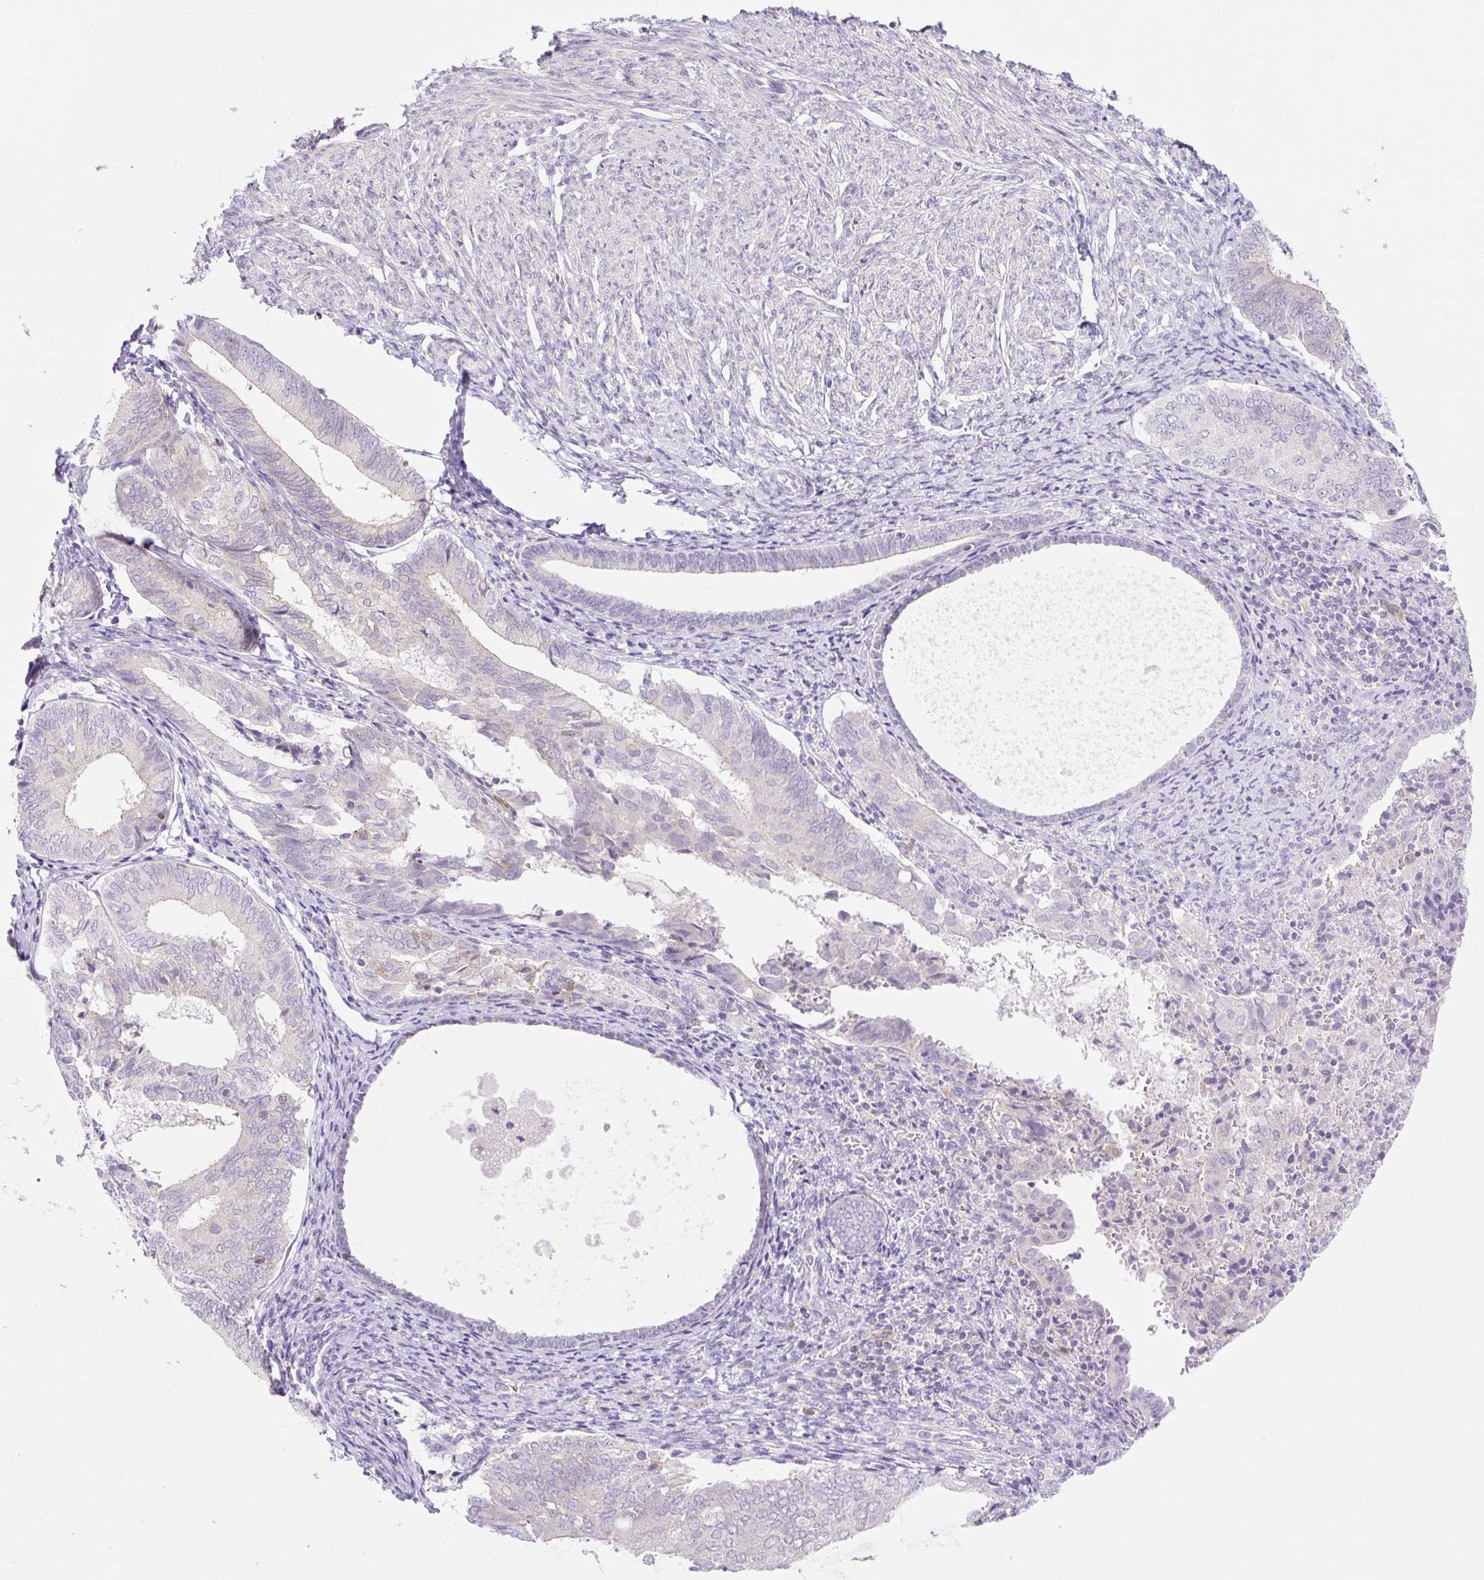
{"staining": {"intensity": "negative", "quantity": "none", "location": "none"}, "tissue": "endometrial cancer", "cell_type": "Tumor cells", "image_type": "cancer", "snomed": [{"axis": "morphology", "description": "Adenocarcinoma, NOS"}, {"axis": "topography", "description": "Endometrium"}], "caption": "Immunohistochemistry photomicrograph of endometrial cancer (adenocarcinoma) stained for a protein (brown), which displays no staining in tumor cells.", "gene": "CAMK2B", "patient": {"sex": "female", "age": 87}}